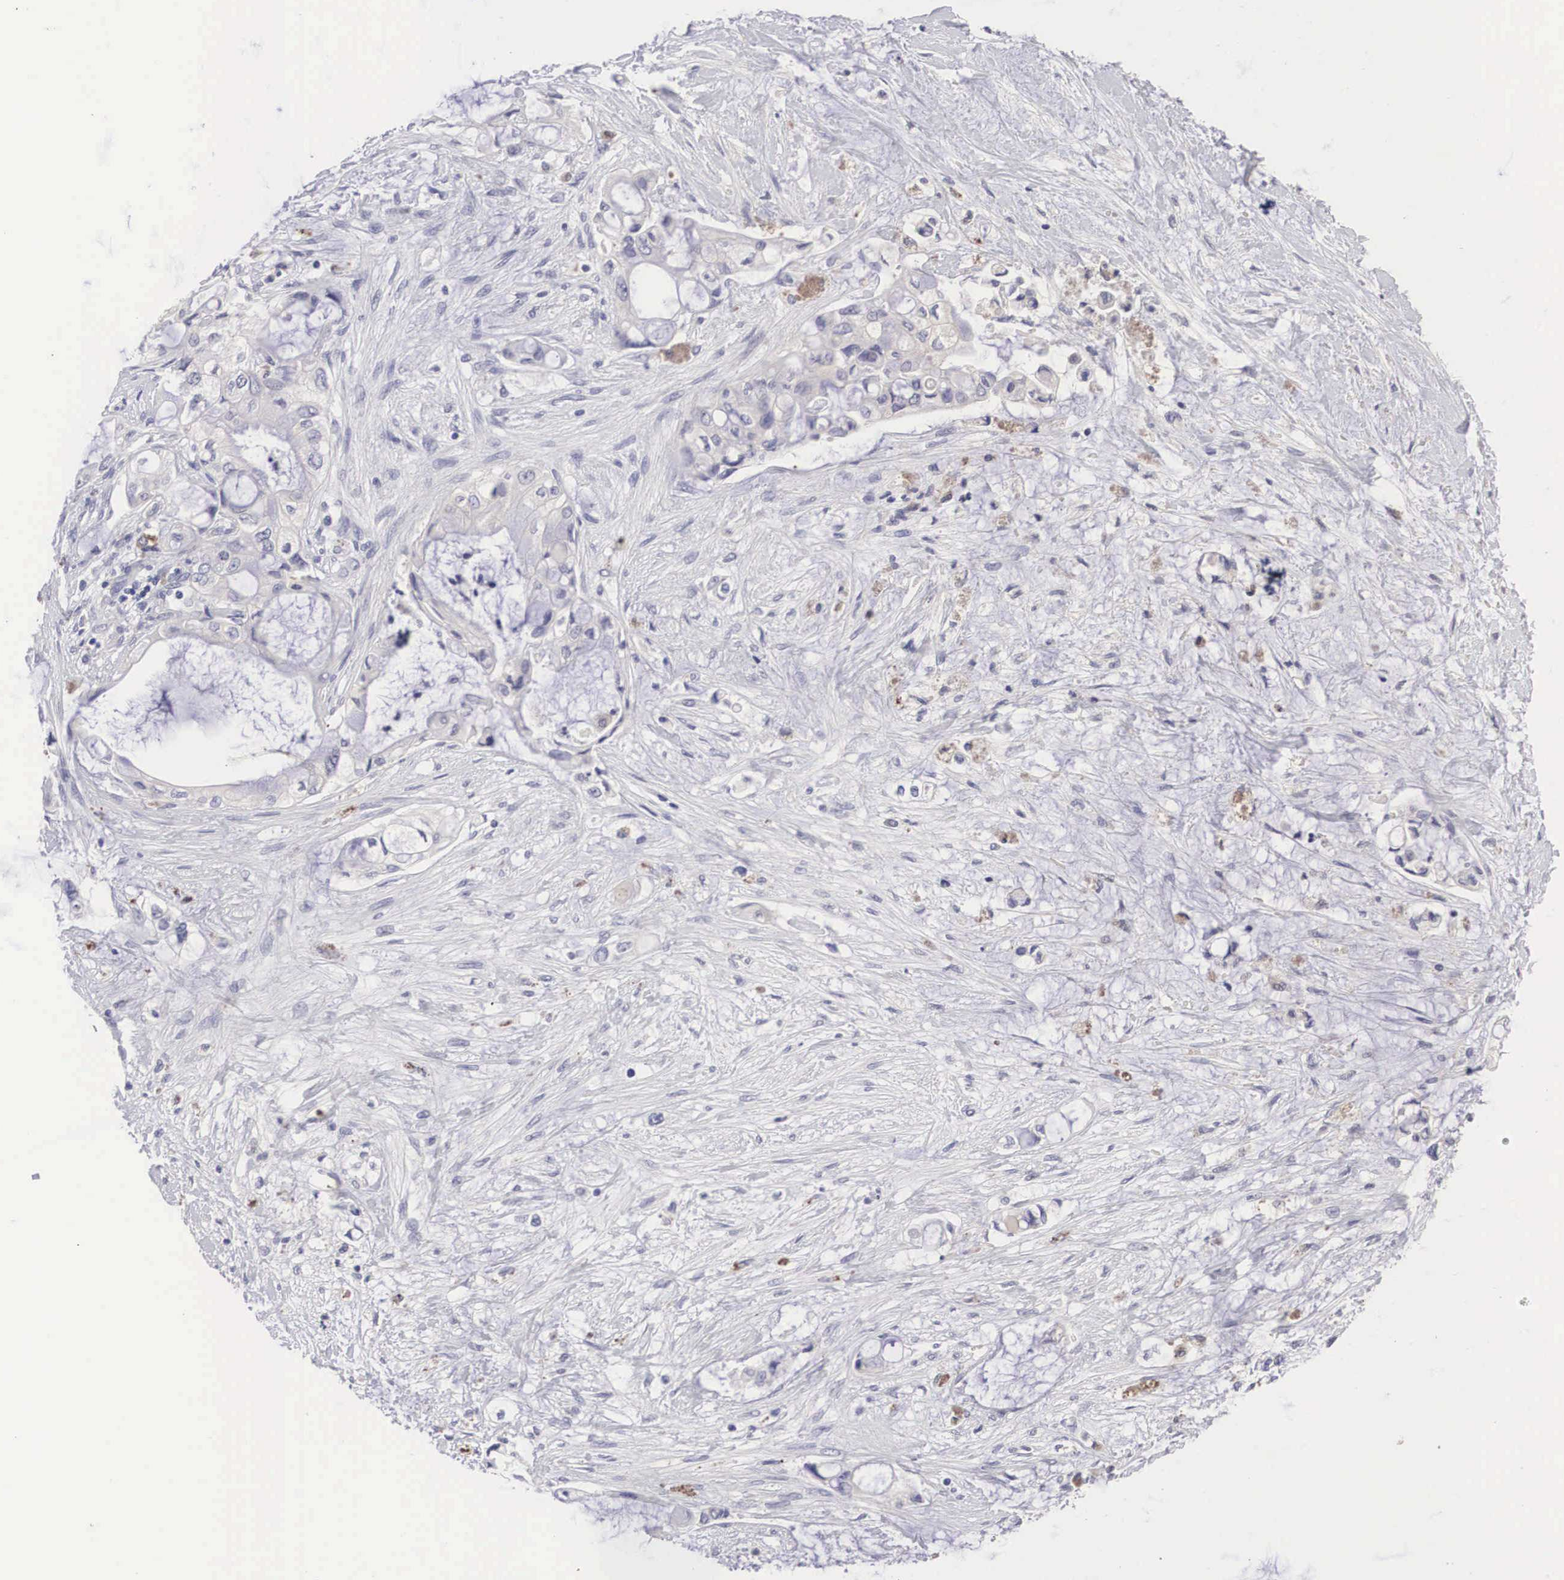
{"staining": {"intensity": "negative", "quantity": "none", "location": "none"}, "tissue": "pancreatic cancer", "cell_type": "Tumor cells", "image_type": "cancer", "snomed": [{"axis": "morphology", "description": "Adenocarcinoma, NOS"}, {"axis": "topography", "description": "Pancreas"}], "caption": "Human pancreatic cancer (adenocarcinoma) stained for a protein using IHC displays no expression in tumor cells.", "gene": "ABHD4", "patient": {"sex": "female", "age": 70}}